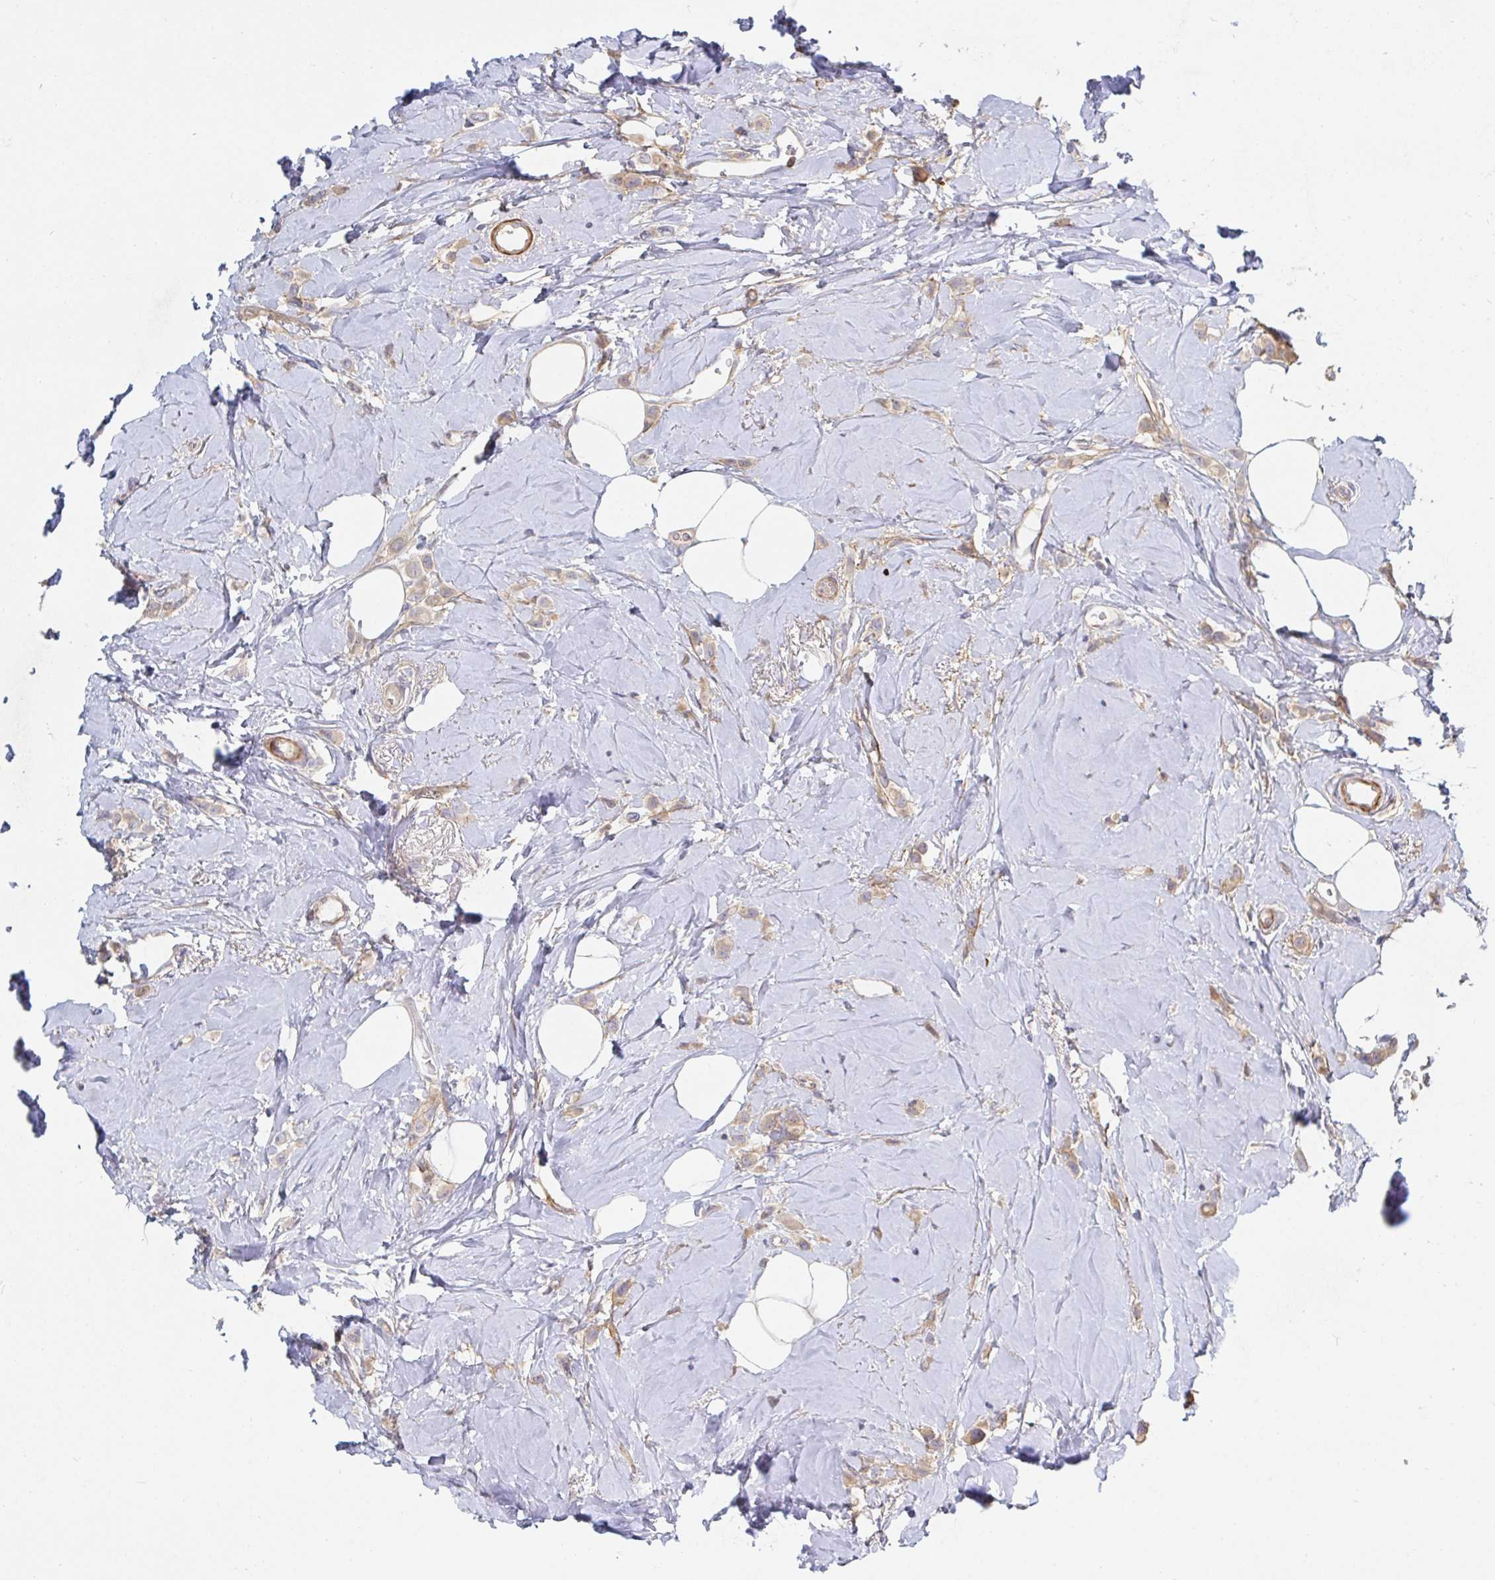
{"staining": {"intensity": "weak", "quantity": ">75%", "location": "cytoplasmic/membranous"}, "tissue": "breast cancer", "cell_type": "Tumor cells", "image_type": "cancer", "snomed": [{"axis": "morphology", "description": "Lobular carcinoma"}, {"axis": "topography", "description": "Breast"}], "caption": "Immunohistochemistry (IHC) micrograph of breast lobular carcinoma stained for a protein (brown), which reveals low levels of weak cytoplasmic/membranous staining in about >75% of tumor cells.", "gene": "SSH2", "patient": {"sex": "female", "age": 66}}